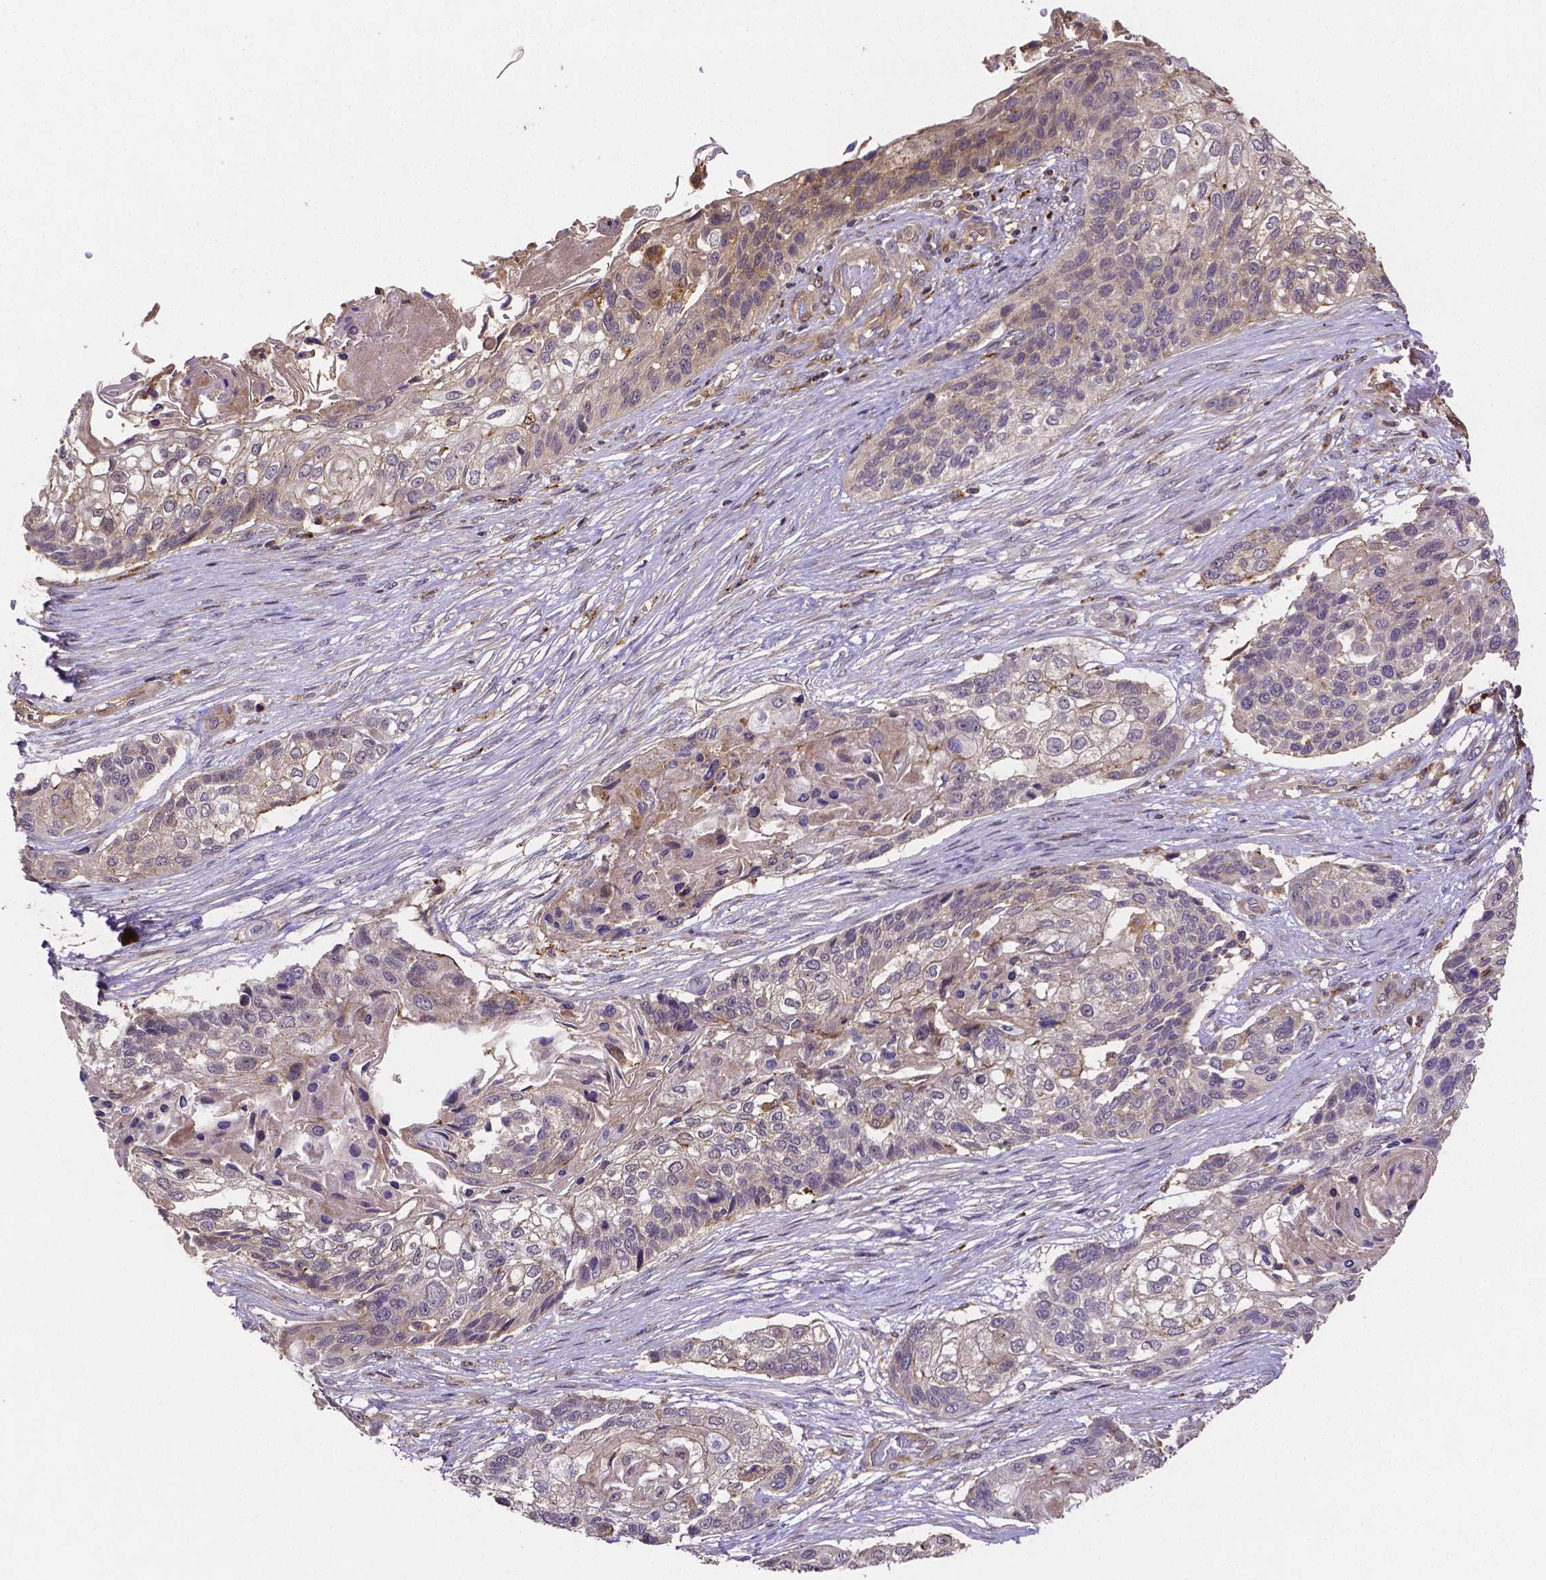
{"staining": {"intensity": "negative", "quantity": "none", "location": "none"}, "tissue": "lung cancer", "cell_type": "Tumor cells", "image_type": "cancer", "snomed": [{"axis": "morphology", "description": "Squamous cell carcinoma, NOS"}, {"axis": "topography", "description": "Lung"}], "caption": "IHC of squamous cell carcinoma (lung) demonstrates no positivity in tumor cells.", "gene": "RNF123", "patient": {"sex": "male", "age": 69}}